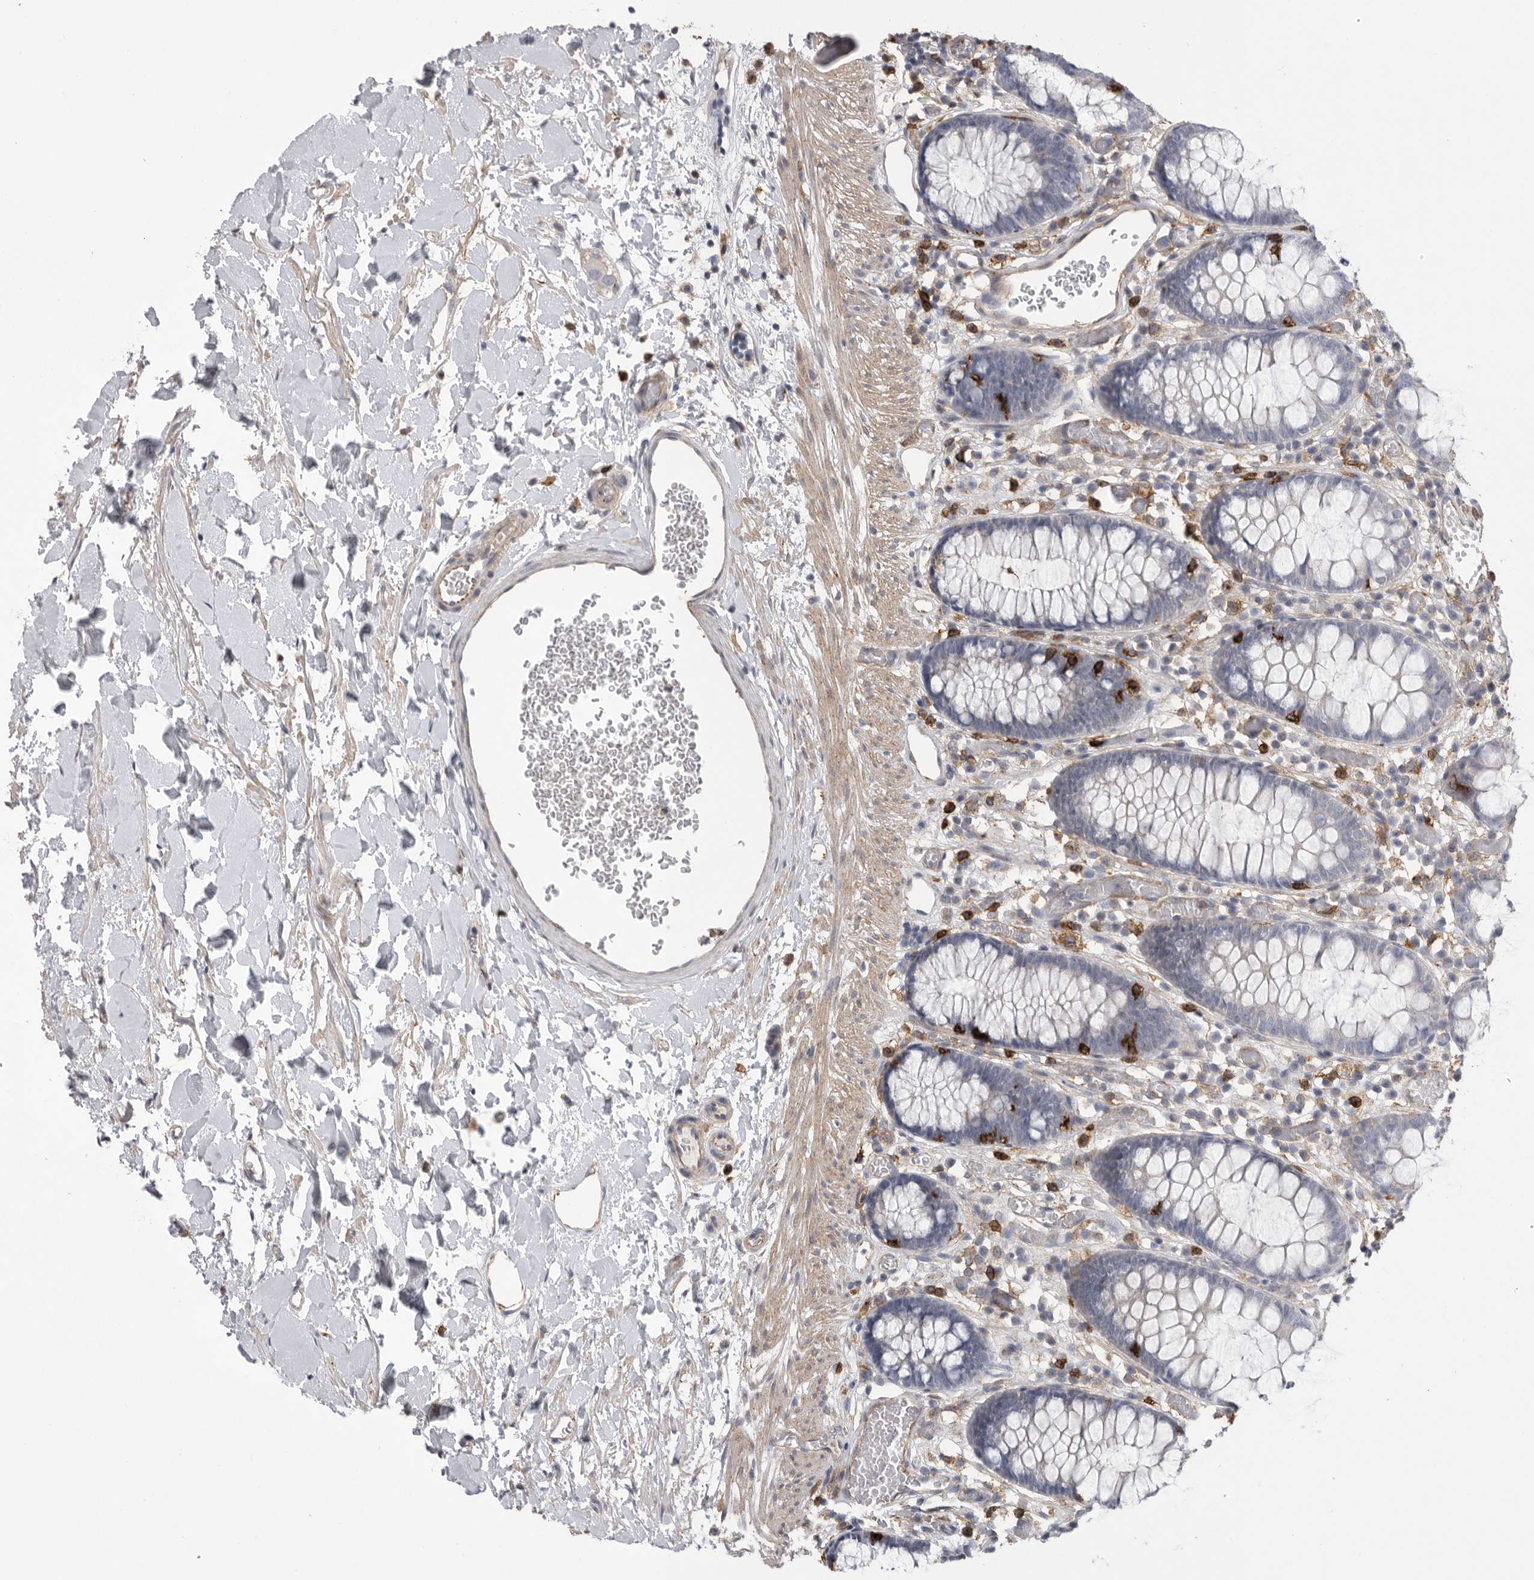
{"staining": {"intensity": "moderate", "quantity": "25%-75%", "location": "cytoplasmic/membranous"}, "tissue": "colon", "cell_type": "Endothelial cells", "image_type": "normal", "snomed": [{"axis": "morphology", "description": "Normal tissue, NOS"}, {"axis": "topography", "description": "Colon"}], "caption": "Protein expression analysis of normal human colon reveals moderate cytoplasmic/membranous positivity in about 25%-75% of endothelial cells. The staining was performed using DAB, with brown indicating positive protein expression. Nuclei are stained blue with hematoxylin.", "gene": "SIGLEC10", "patient": {"sex": "male", "age": 14}}